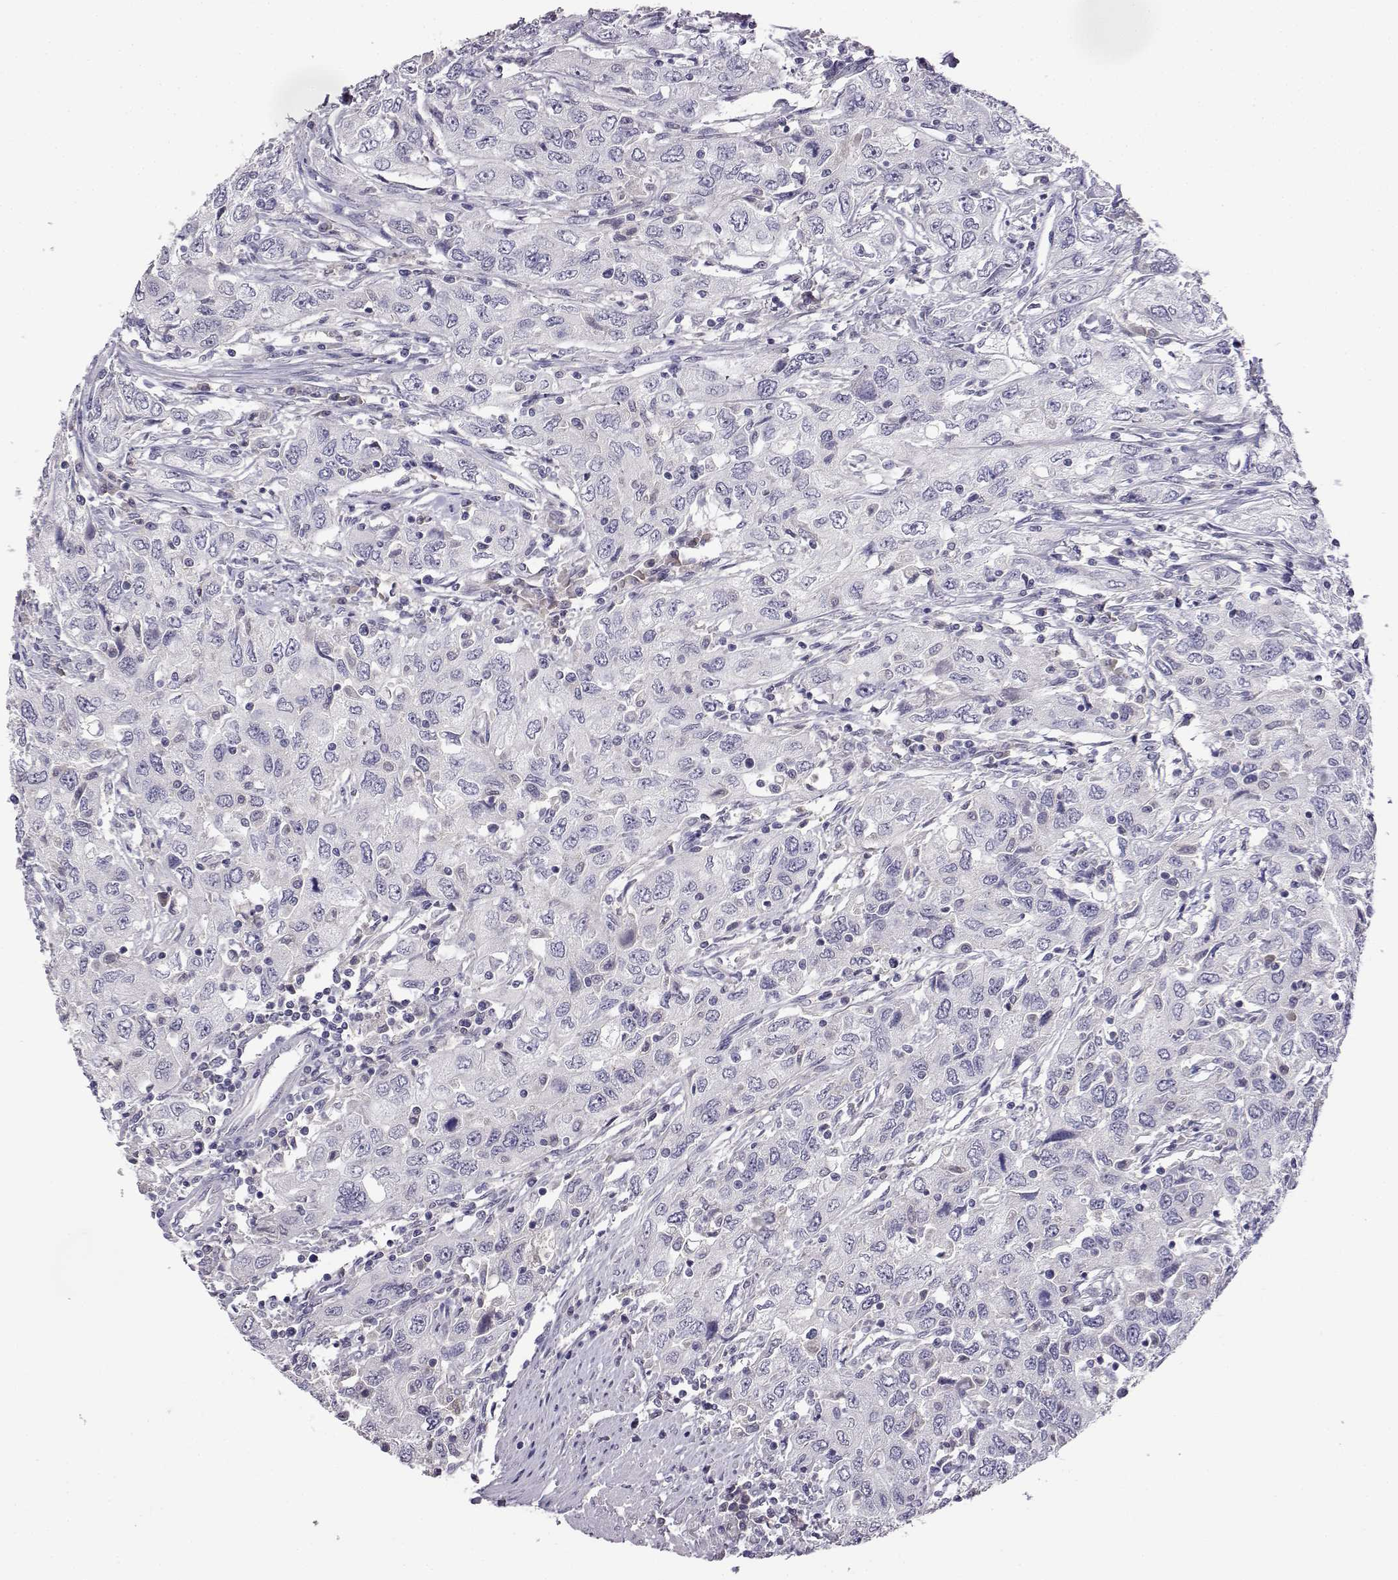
{"staining": {"intensity": "negative", "quantity": "none", "location": "none"}, "tissue": "urothelial cancer", "cell_type": "Tumor cells", "image_type": "cancer", "snomed": [{"axis": "morphology", "description": "Urothelial carcinoma, High grade"}, {"axis": "topography", "description": "Urinary bladder"}], "caption": "This is an IHC image of urothelial carcinoma (high-grade). There is no positivity in tumor cells.", "gene": "AKR1B1", "patient": {"sex": "male", "age": 76}}